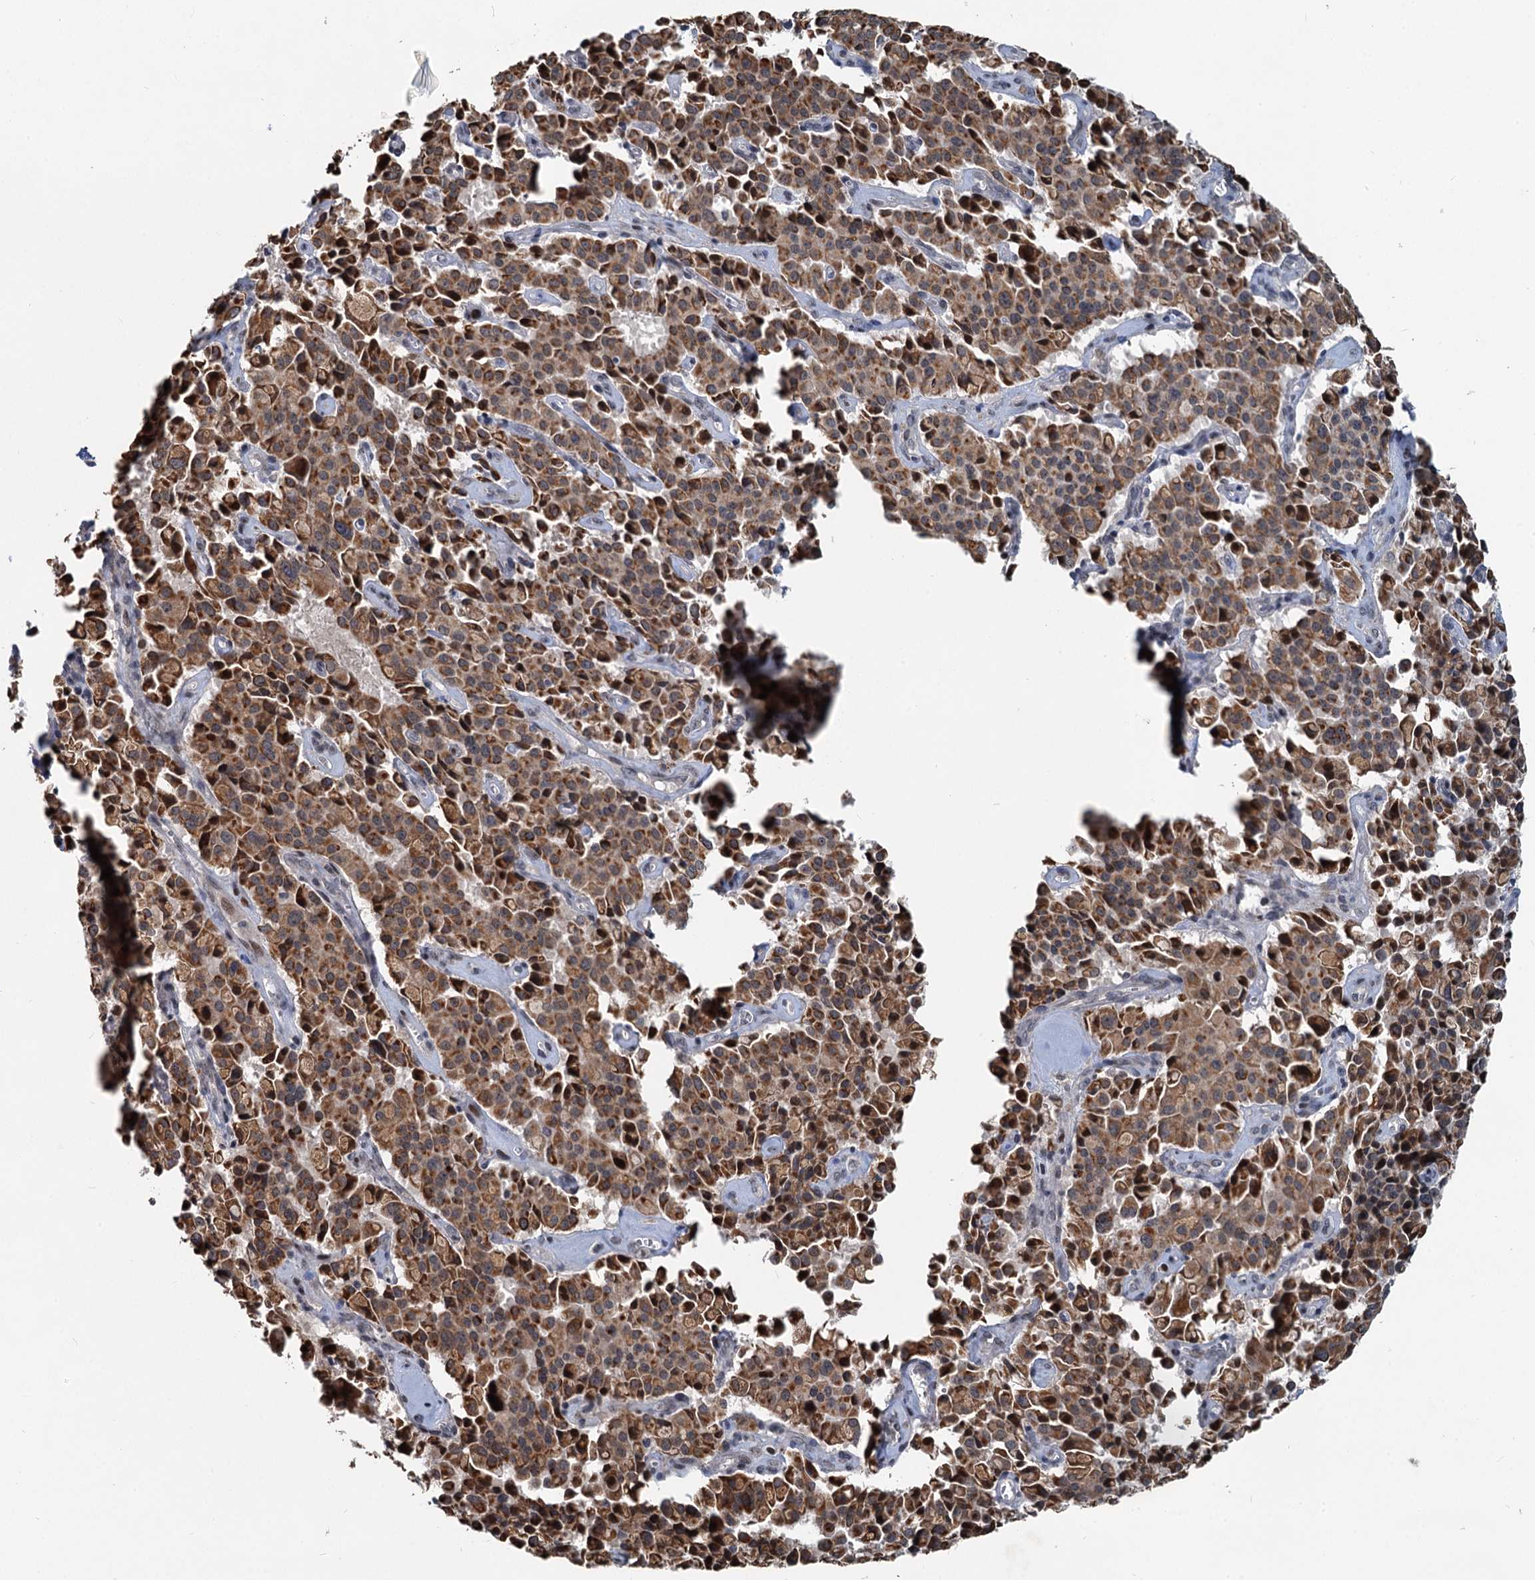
{"staining": {"intensity": "moderate", "quantity": ">75%", "location": "cytoplasmic/membranous"}, "tissue": "pancreatic cancer", "cell_type": "Tumor cells", "image_type": "cancer", "snomed": [{"axis": "morphology", "description": "Adenocarcinoma, NOS"}, {"axis": "topography", "description": "Pancreas"}], "caption": "Immunohistochemical staining of human adenocarcinoma (pancreatic) reveals moderate cytoplasmic/membranous protein staining in approximately >75% of tumor cells. (DAB IHC, brown staining for protein, blue staining for nuclei).", "gene": "RITA1", "patient": {"sex": "male", "age": 65}}